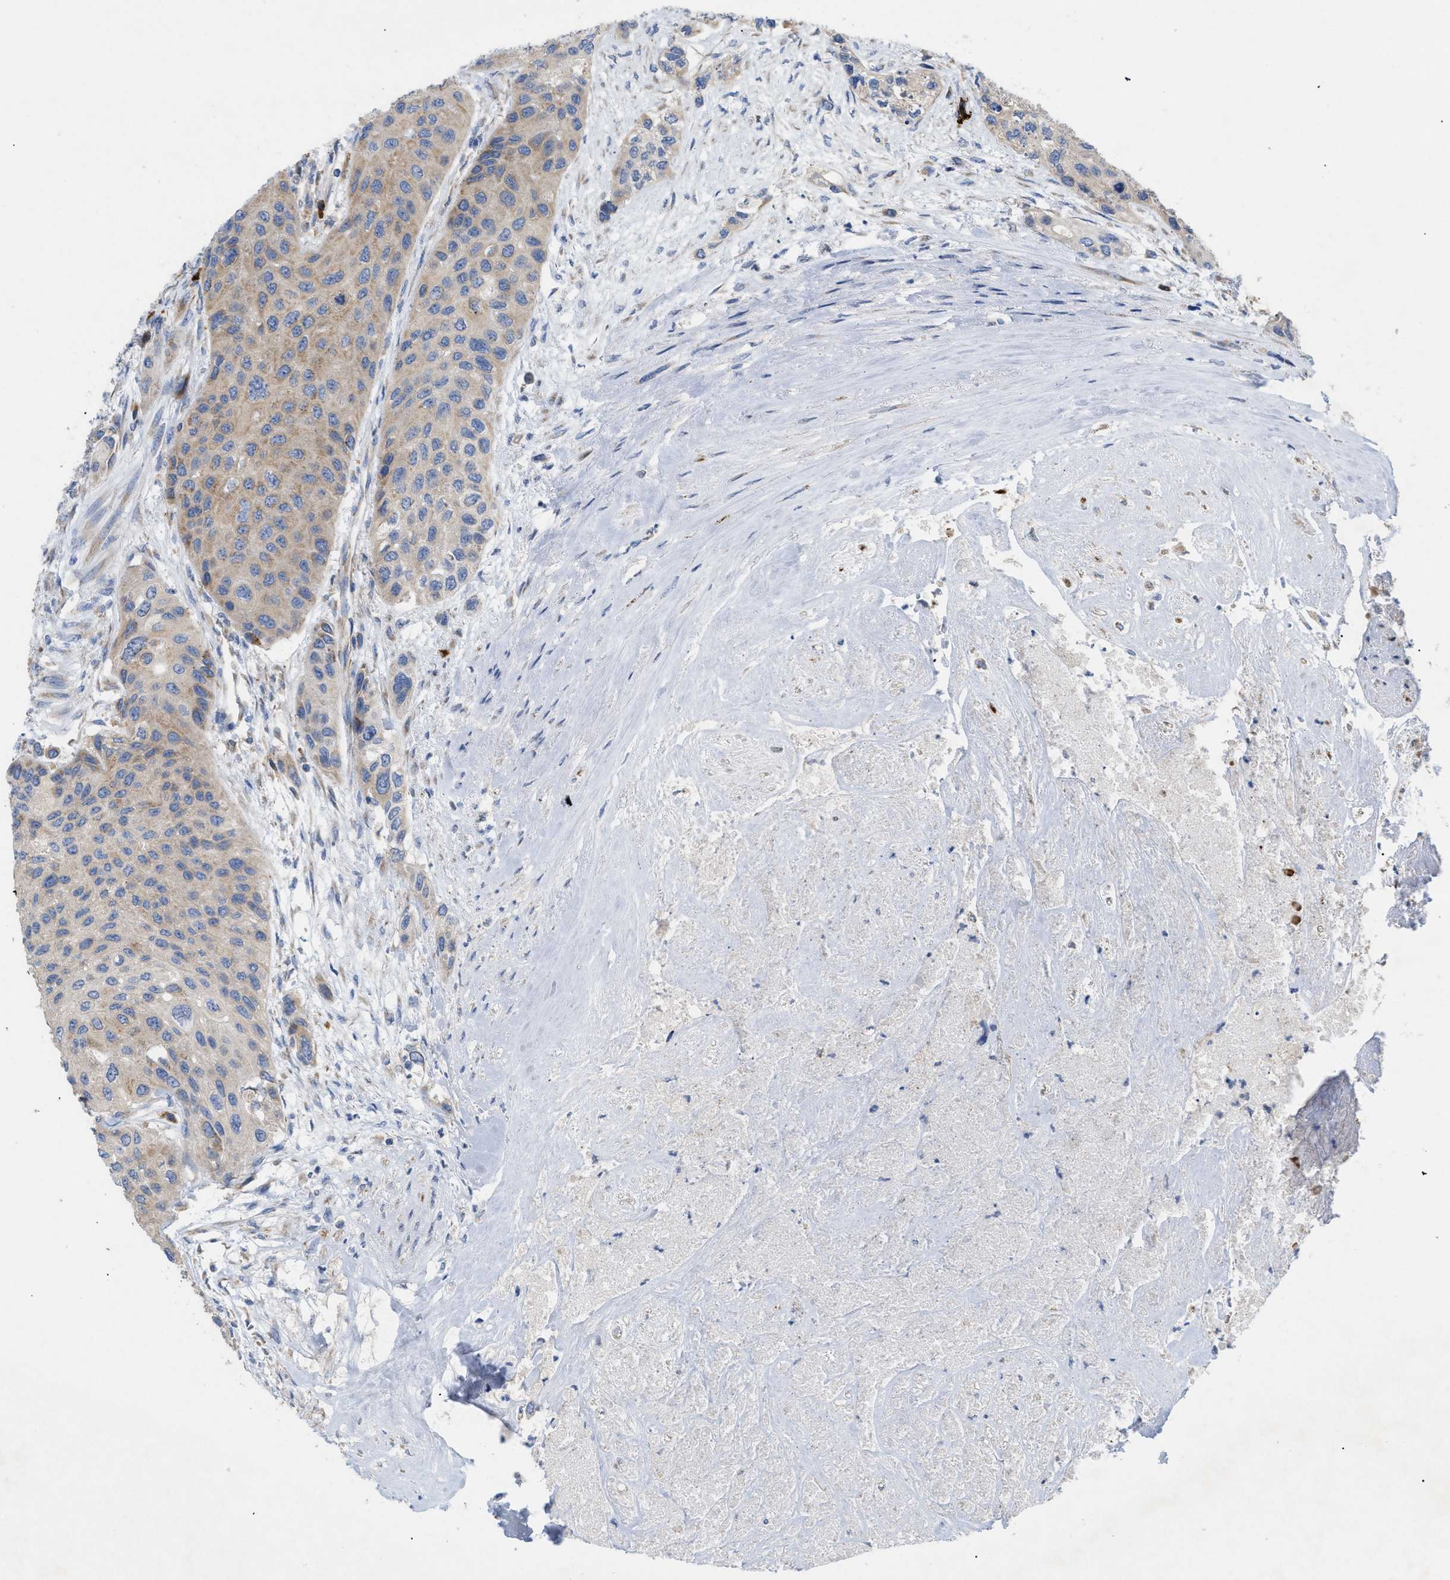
{"staining": {"intensity": "weak", "quantity": "25%-75%", "location": "cytoplasmic/membranous"}, "tissue": "urothelial cancer", "cell_type": "Tumor cells", "image_type": "cancer", "snomed": [{"axis": "morphology", "description": "Urothelial carcinoma, High grade"}, {"axis": "topography", "description": "Urinary bladder"}], "caption": "Weak cytoplasmic/membranous positivity for a protein is present in about 25%-75% of tumor cells of high-grade urothelial carcinoma using IHC.", "gene": "SLC50A1", "patient": {"sex": "female", "age": 56}}